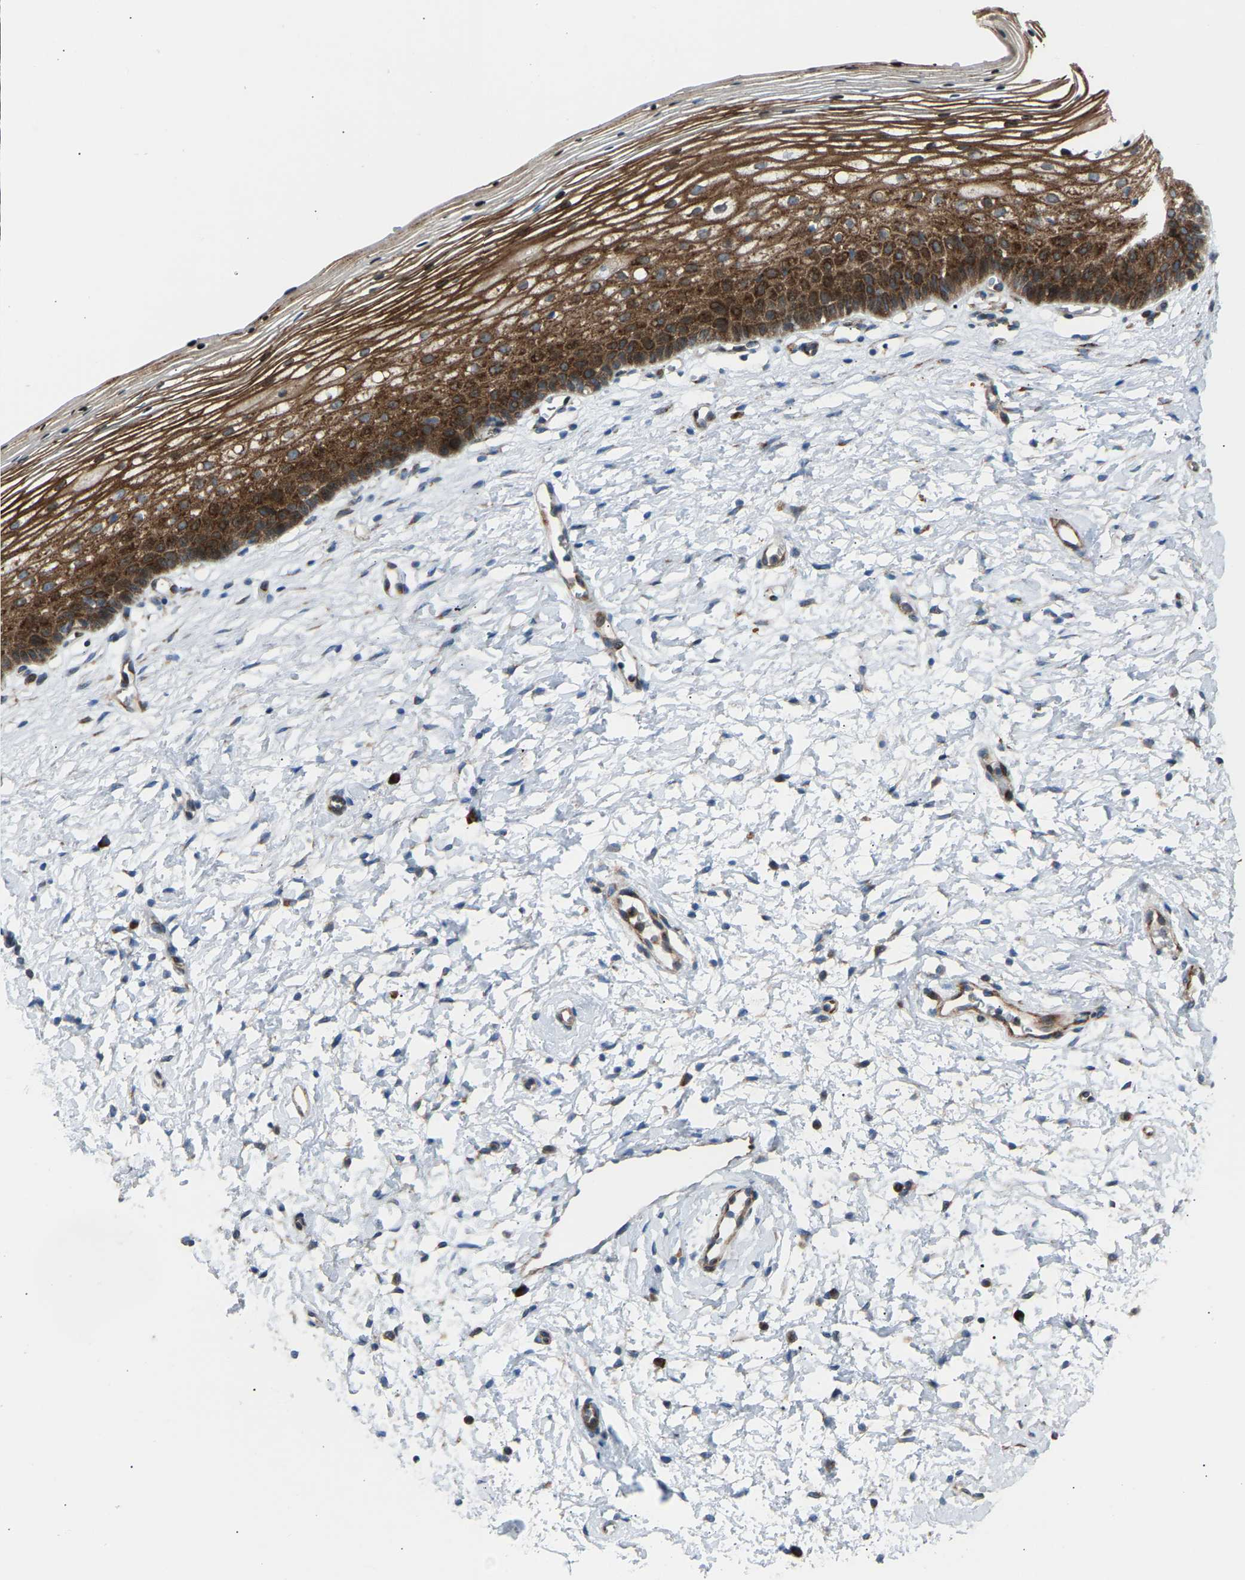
{"staining": {"intensity": "strong", "quantity": ">75%", "location": "cytoplasmic/membranous"}, "tissue": "cervix", "cell_type": "Glandular cells", "image_type": "normal", "snomed": [{"axis": "morphology", "description": "Normal tissue, NOS"}, {"axis": "topography", "description": "Cervix"}], "caption": "Cervix stained with DAB (3,3'-diaminobenzidine) immunohistochemistry demonstrates high levels of strong cytoplasmic/membranous positivity in approximately >75% of glandular cells.", "gene": "VPS41", "patient": {"sex": "female", "age": 72}}